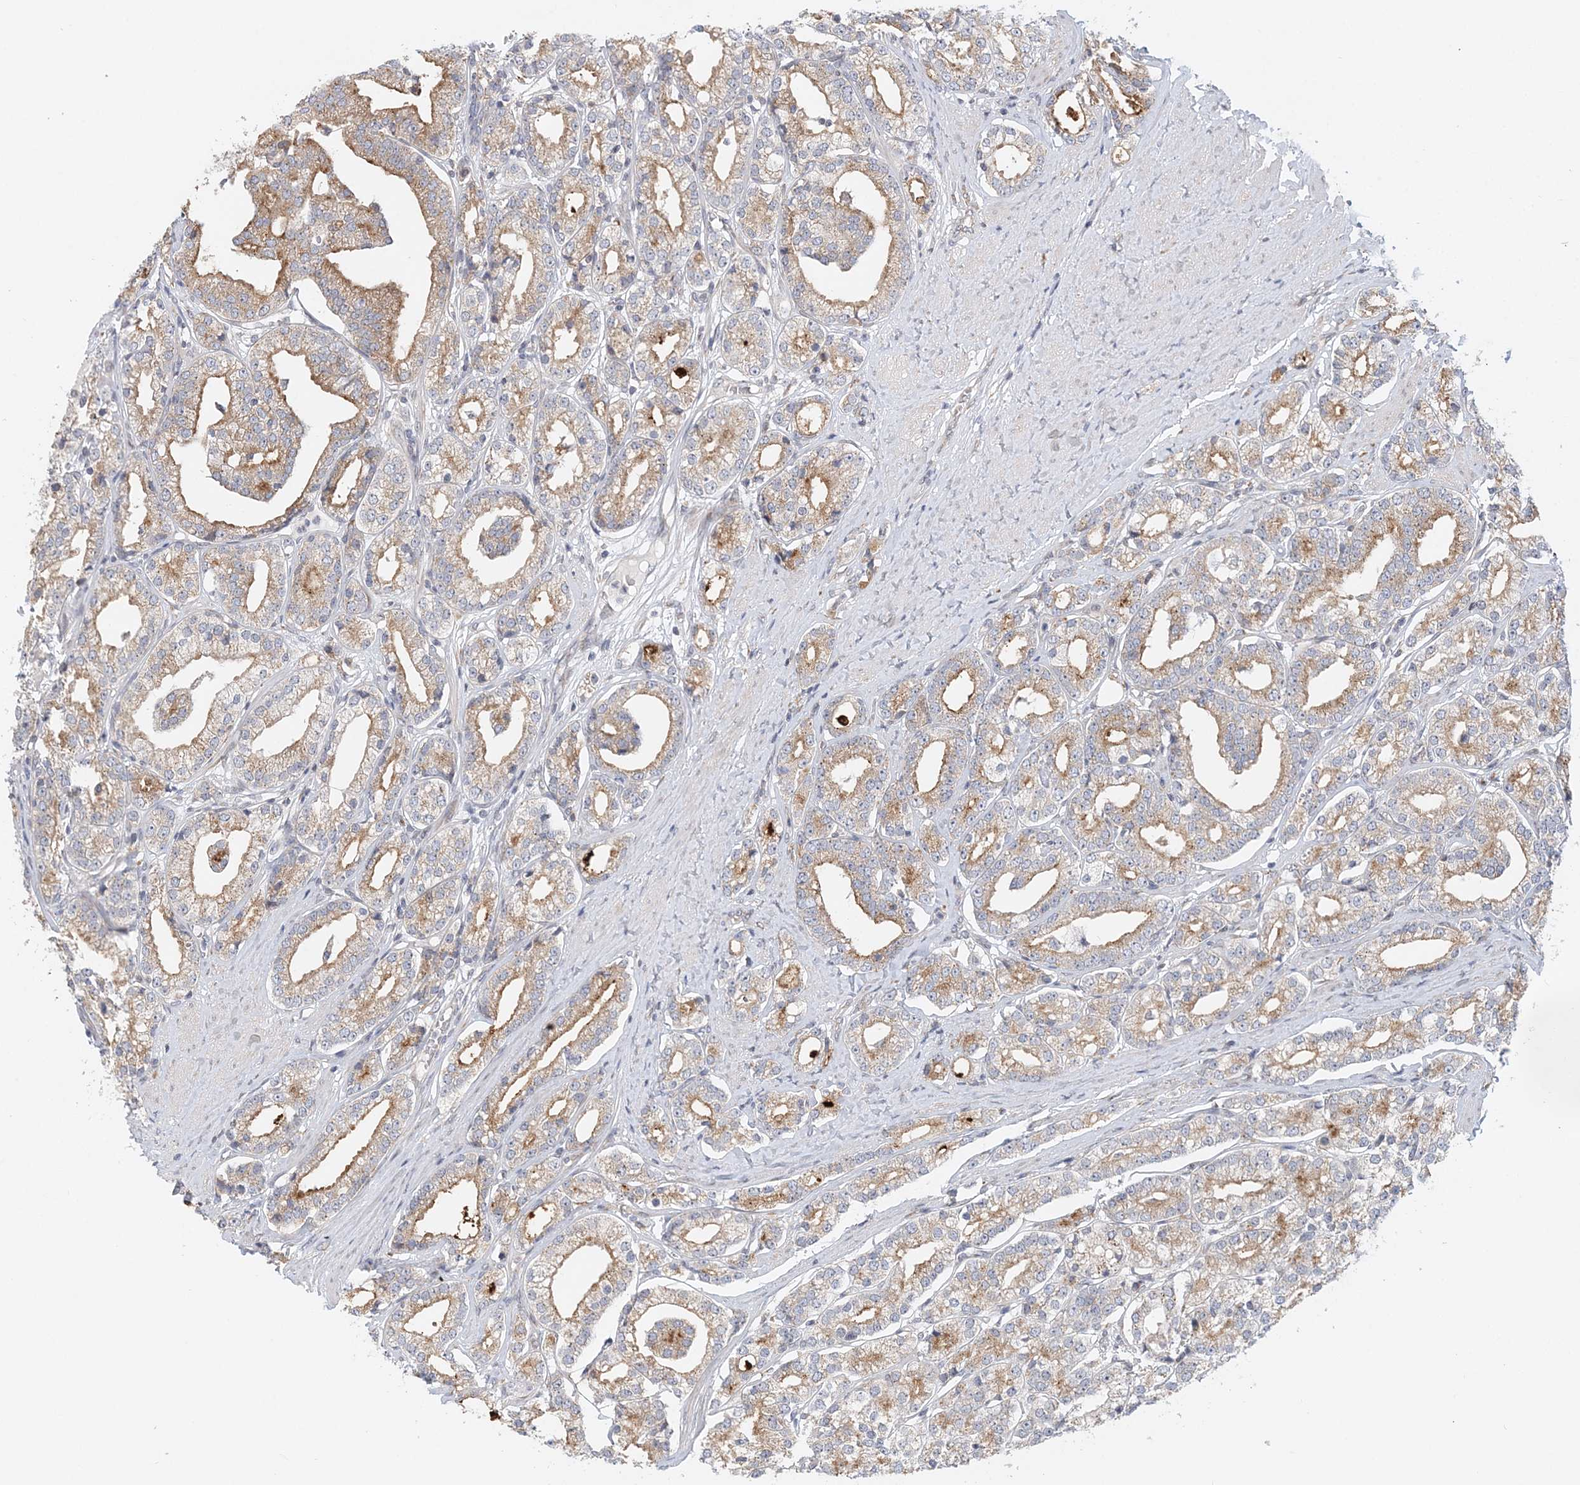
{"staining": {"intensity": "moderate", "quantity": "25%-75%", "location": "cytoplasmic/membranous"}, "tissue": "prostate cancer", "cell_type": "Tumor cells", "image_type": "cancer", "snomed": [{"axis": "morphology", "description": "Adenocarcinoma, High grade"}, {"axis": "topography", "description": "Prostate"}], "caption": "Immunohistochemical staining of human prostate cancer demonstrates moderate cytoplasmic/membranous protein staining in about 25%-75% of tumor cells. The staining was performed using DAB (3,3'-diaminobenzidine), with brown indicating positive protein expression. Nuclei are stained blue with hematoxylin.", "gene": "PCYOX1L", "patient": {"sex": "male", "age": 69}}